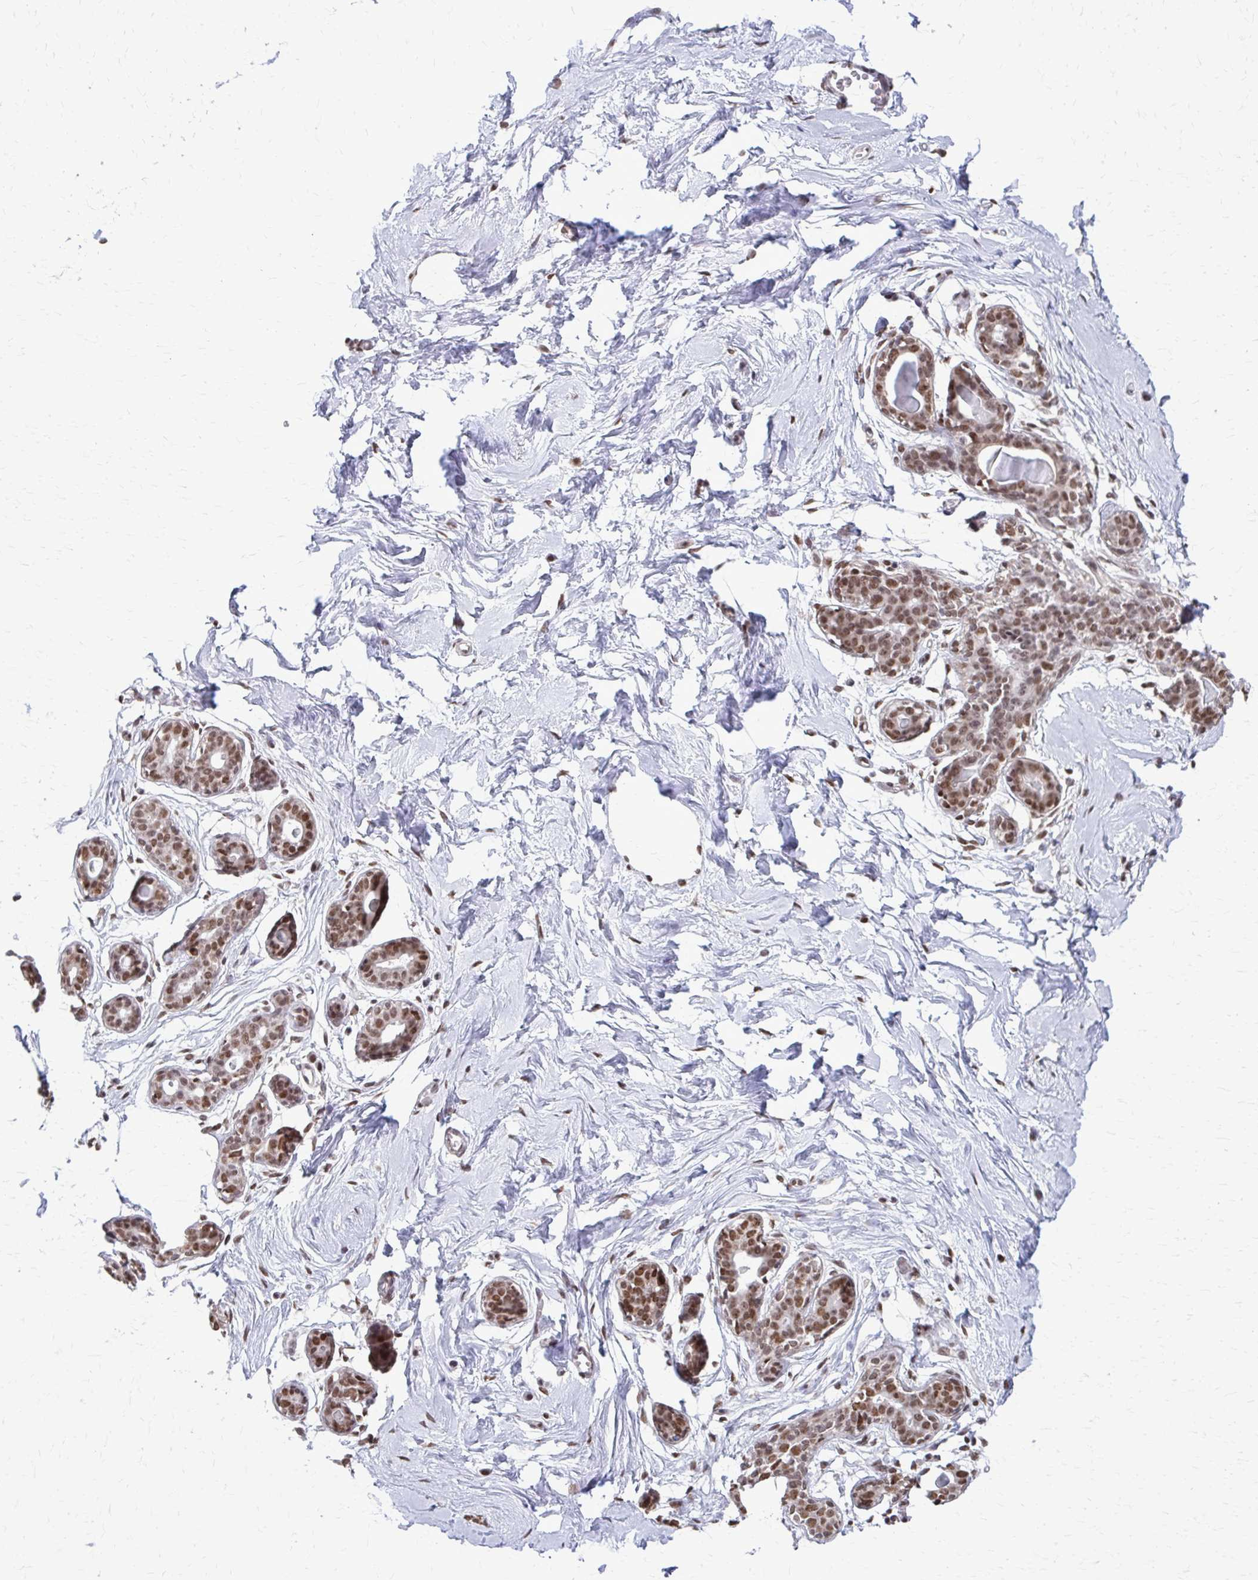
{"staining": {"intensity": "moderate", "quantity": "<25%", "location": "nuclear"}, "tissue": "breast", "cell_type": "Adipocytes", "image_type": "normal", "snomed": [{"axis": "morphology", "description": "Normal tissue, NOS"}, {"axis": "topography", "description": "Breast"}], "caption": "An immunohistochemistry micrograph of benign tissue is shown. Protein staining in brown highlights moderate nuclear positivity in breast within adipocytes. Using DAB (brown) and hematoxylin (blue) stains, captured at high magnification using brightfield microscopy.", "gene": "TTF1", "patient": {"sex": "female", "age": 45}}